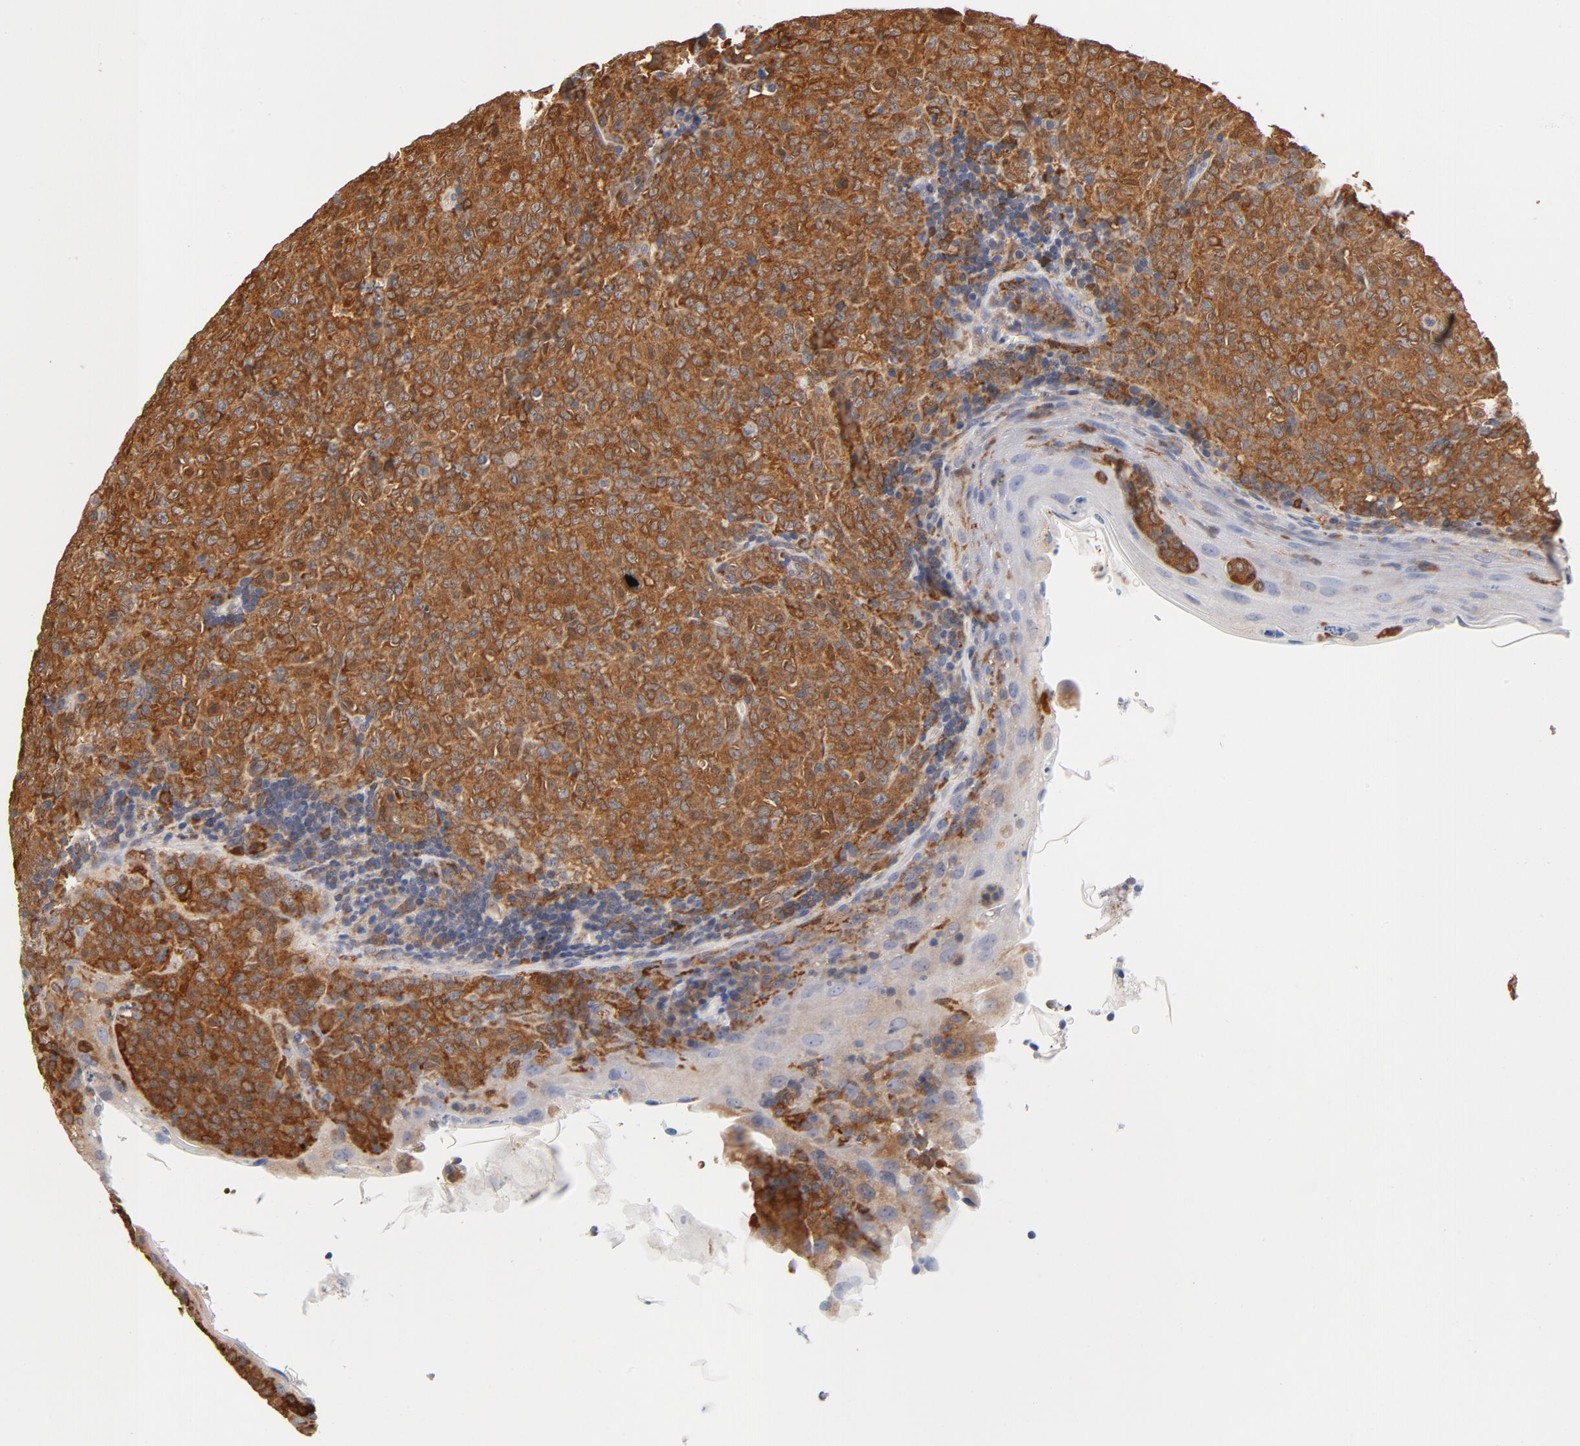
{"staining": {"intensity": "strong", "quantity": "<25%", "location": "cytoplasmic/membranous"}, "tissue": "lymphoma", "cell_type": "Tumor cells", "image_type": "cancer", "snomed": [{"axis": "morphology", "description": "Malignant lymphoma, non-Hodgkin's type, High grade"}, {"axis": "topography", "description": "Tonsil"}], "caption": "Lymphoma stained with a protein marker demonstrates strong staining in tumor cells.", "gene": "ASMTL", "patient": {"sex": "female", "age": 36}}